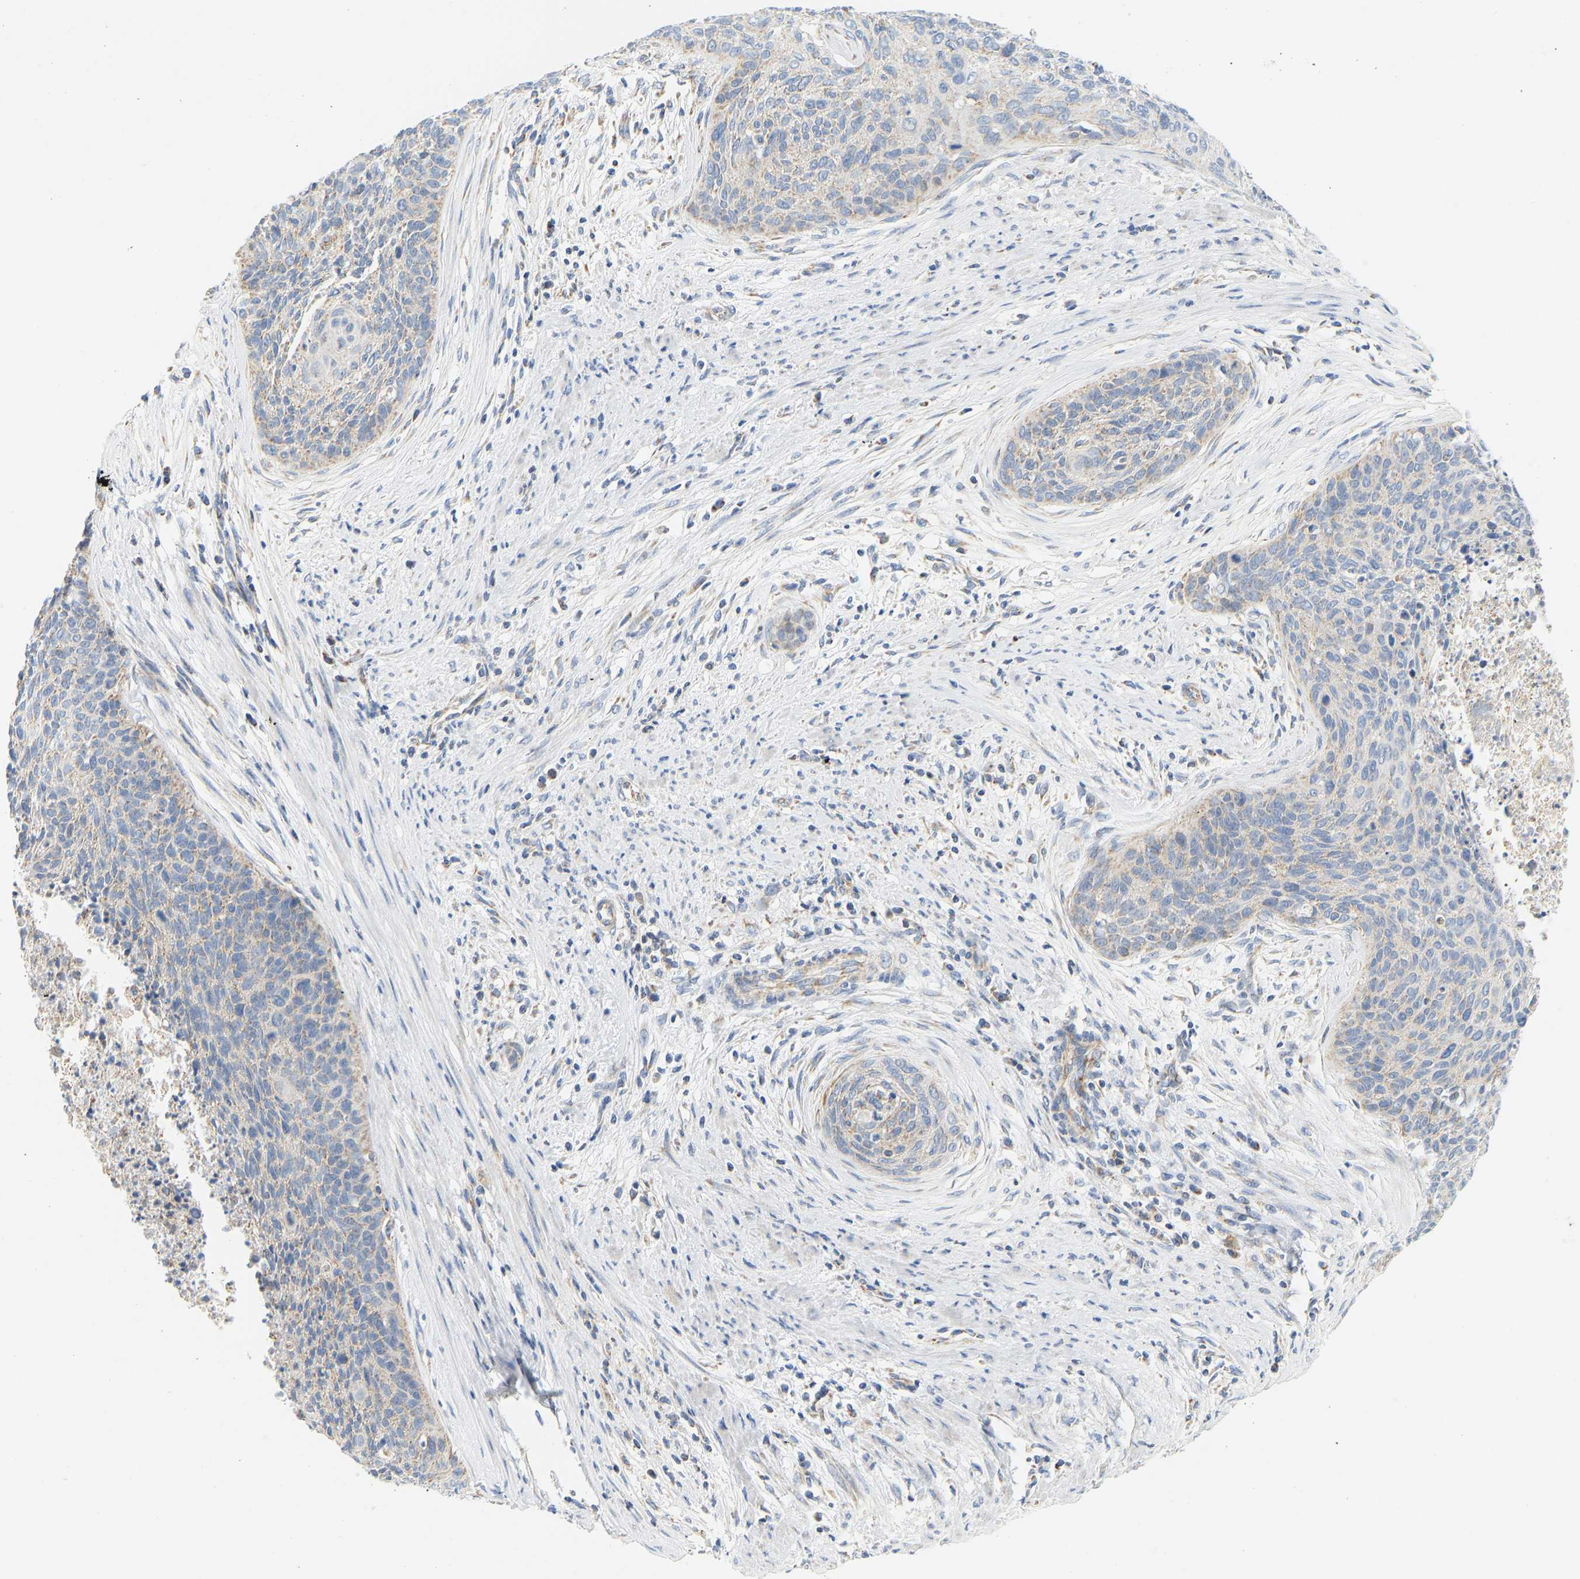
{"staining": {"intensity": "weak", "quantity": "<25%", "location": "cytoplasmic/membranous"}, "tissue": "cervical cancer", "cell_type": "Tumor cells", "image_type": "cancer", "snomed": [{"axis": "morphology", "description": "Squamous cell carcinoma, NOS"}, {"axis": "topography", "description": "Cervix"}], "caption": "The image shows no significant expression in tumor cells of cervical cancer. (Stains: DAB immunohistochemistry with hematoxylin counter stain, Microscopy: brightfield microscopy at high magnification).", "gene": "GRPEL2", "patient": {"sex": "female", "age": 55}}